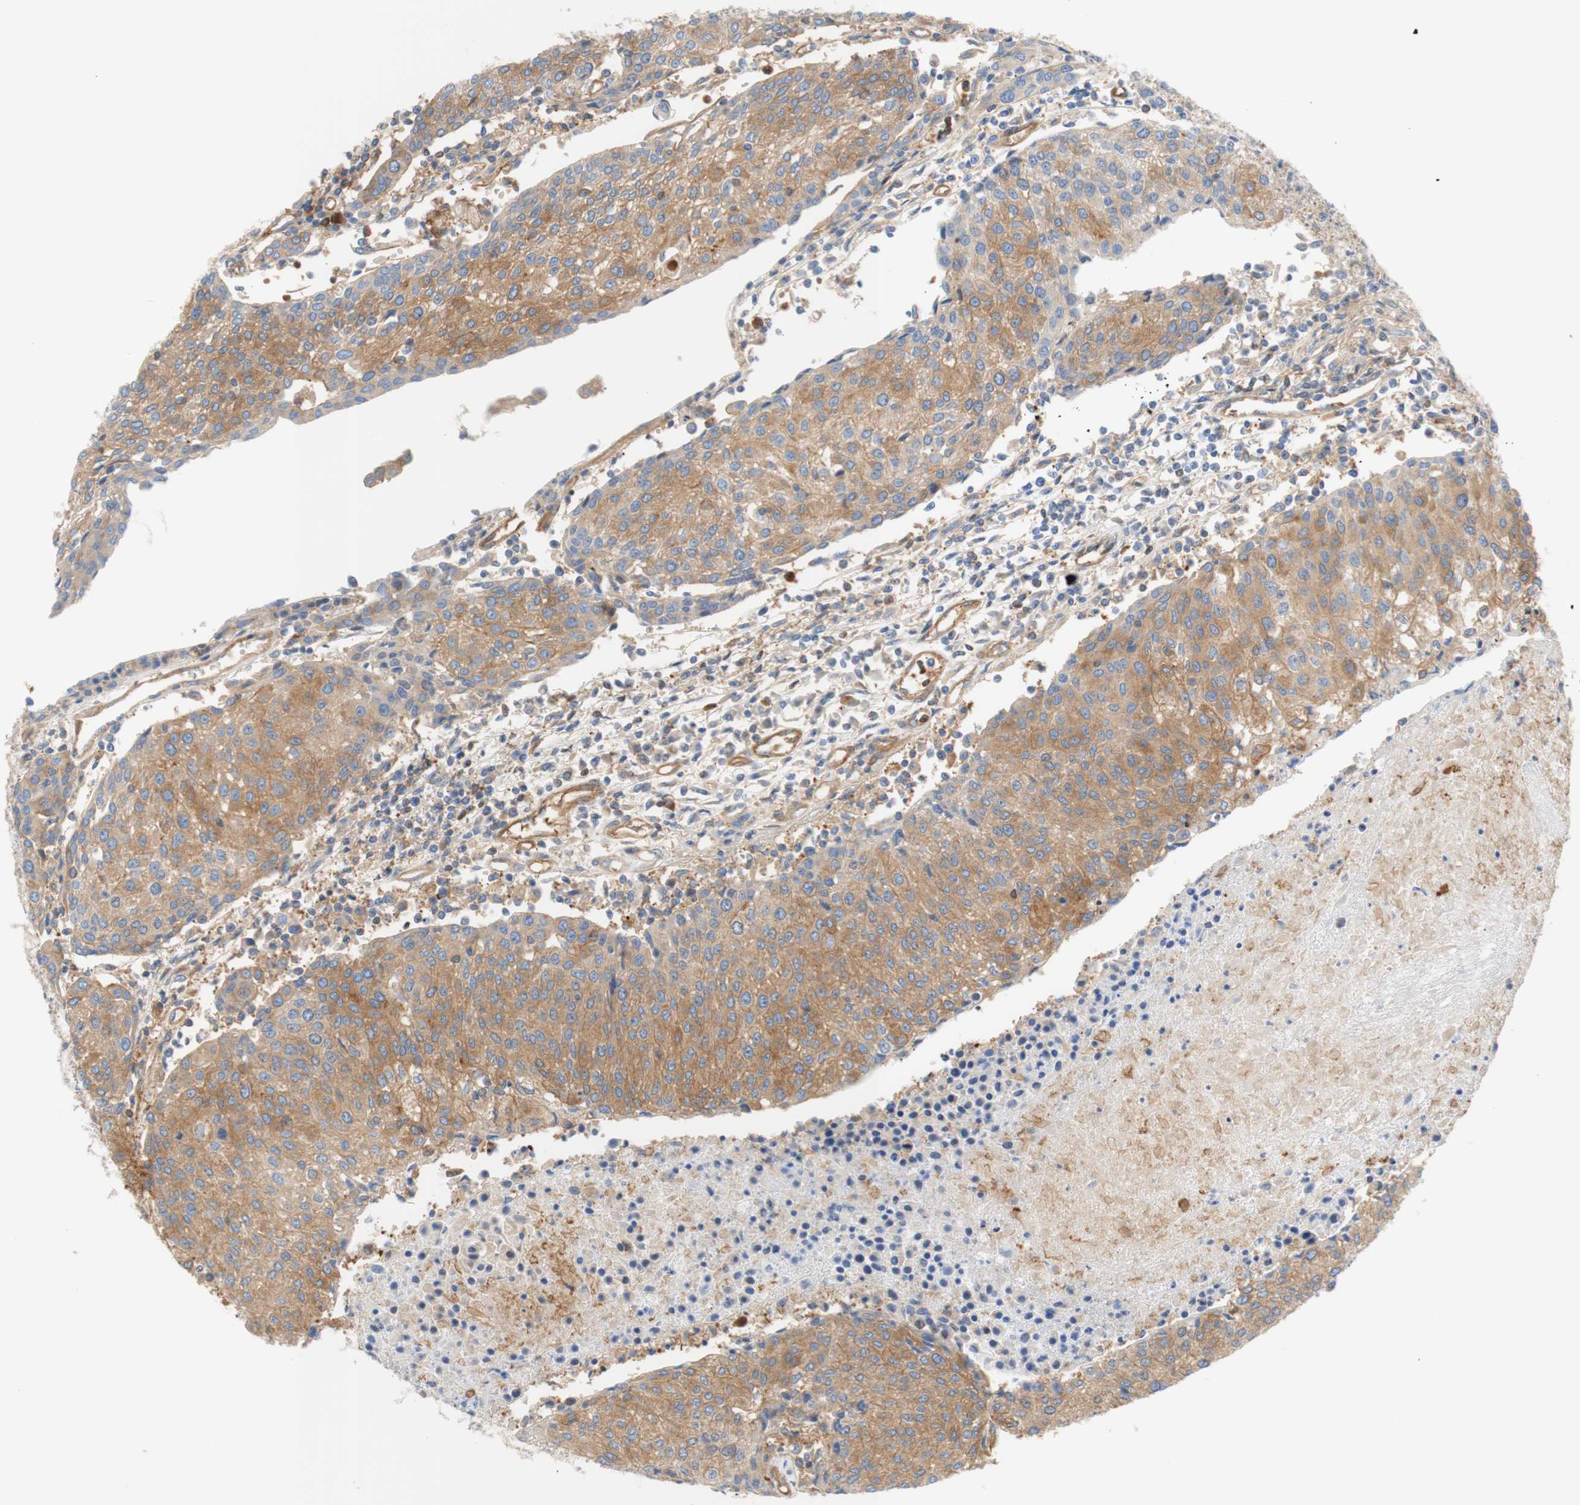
{"staining": {"intensity": "weak", "quantity": "25%-75%", "location": "cytoplasmic/membranous"}, "tissue": "urothelial cancer", "cell_type": "Tumor cells", "image_type": "cancer", "snomed": [{"axis": "morphology", "description": "Urothelial carcinoma, High grade"}, {"axis": "topography", "description": "Urinary bladder"}], "caption": "Tumor cells reveal weak cytoplasmic/membranous positivity in approximately 25%-75% of cells in urothelial cancer. The staining was performed using DAB (3,3'-diaminobenzidine), with brown indicating positive protein expression. Nuclei are stained blue with hematoxylin.", "gene": "STOM", "patient": {"sex": "female", "age": 85}}